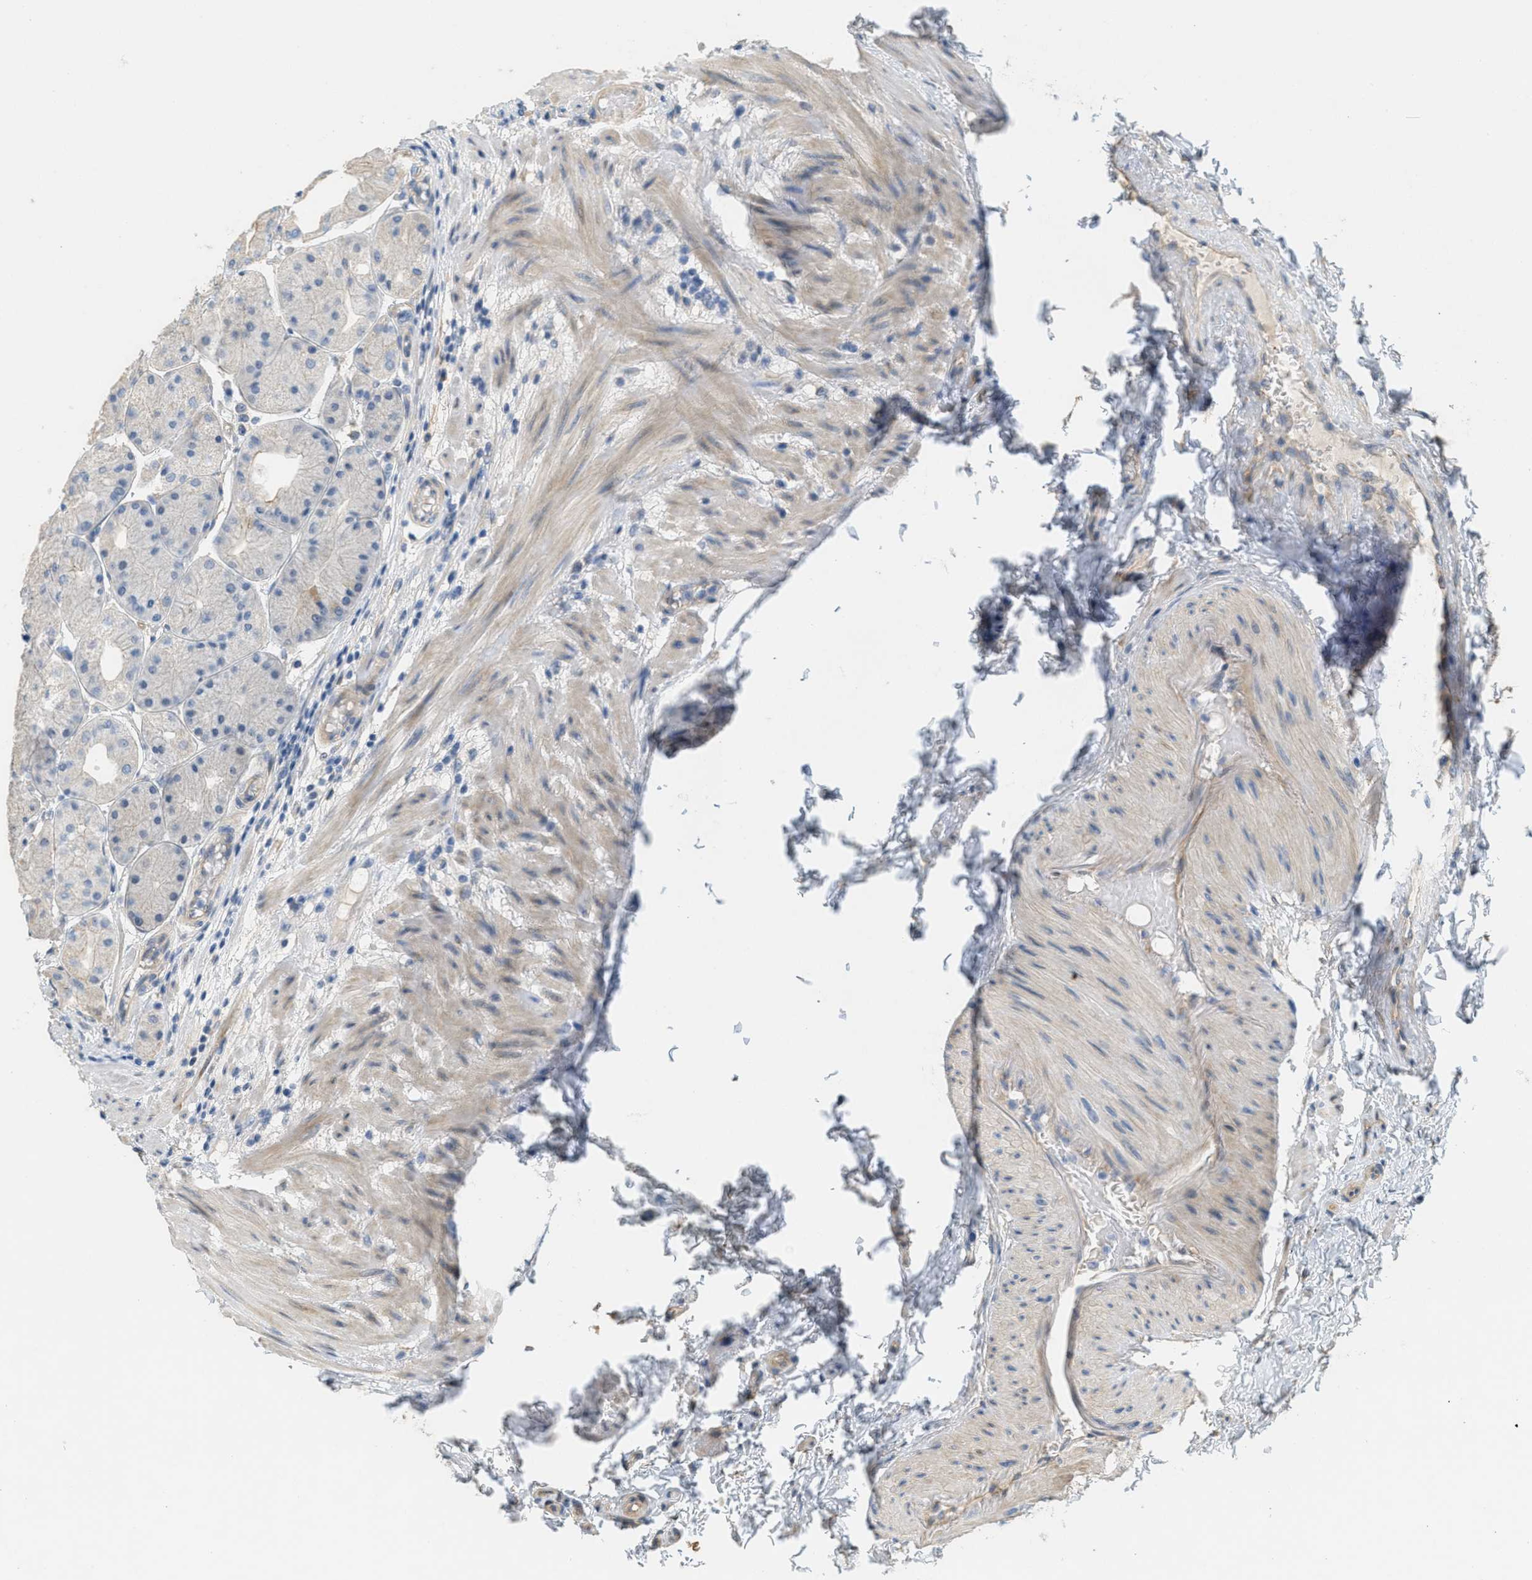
{"staining": {"intensity": "weak", "quantity": "<25%", "location": "cytoplasmic/membranous"}, "tissue": "stomach", "cell_type": "Glandular cells", "image_type": "normal", "snomed": [{"axis": "morphology", "description": "Normal tissue, NOS"}, {"axis": "topography", "description": "Stomach, upper"}], "caption": "Immunohistochemistry photomicrograph of benign stomach: human stomach stained with DAB reveals no significant protein expression in glandular cells. (DAB immunohistochemistry visualized using brightfield microscopy, high magnification).", "gene": "ADCY5", "patient": {"sex": "male", "age": 72}}